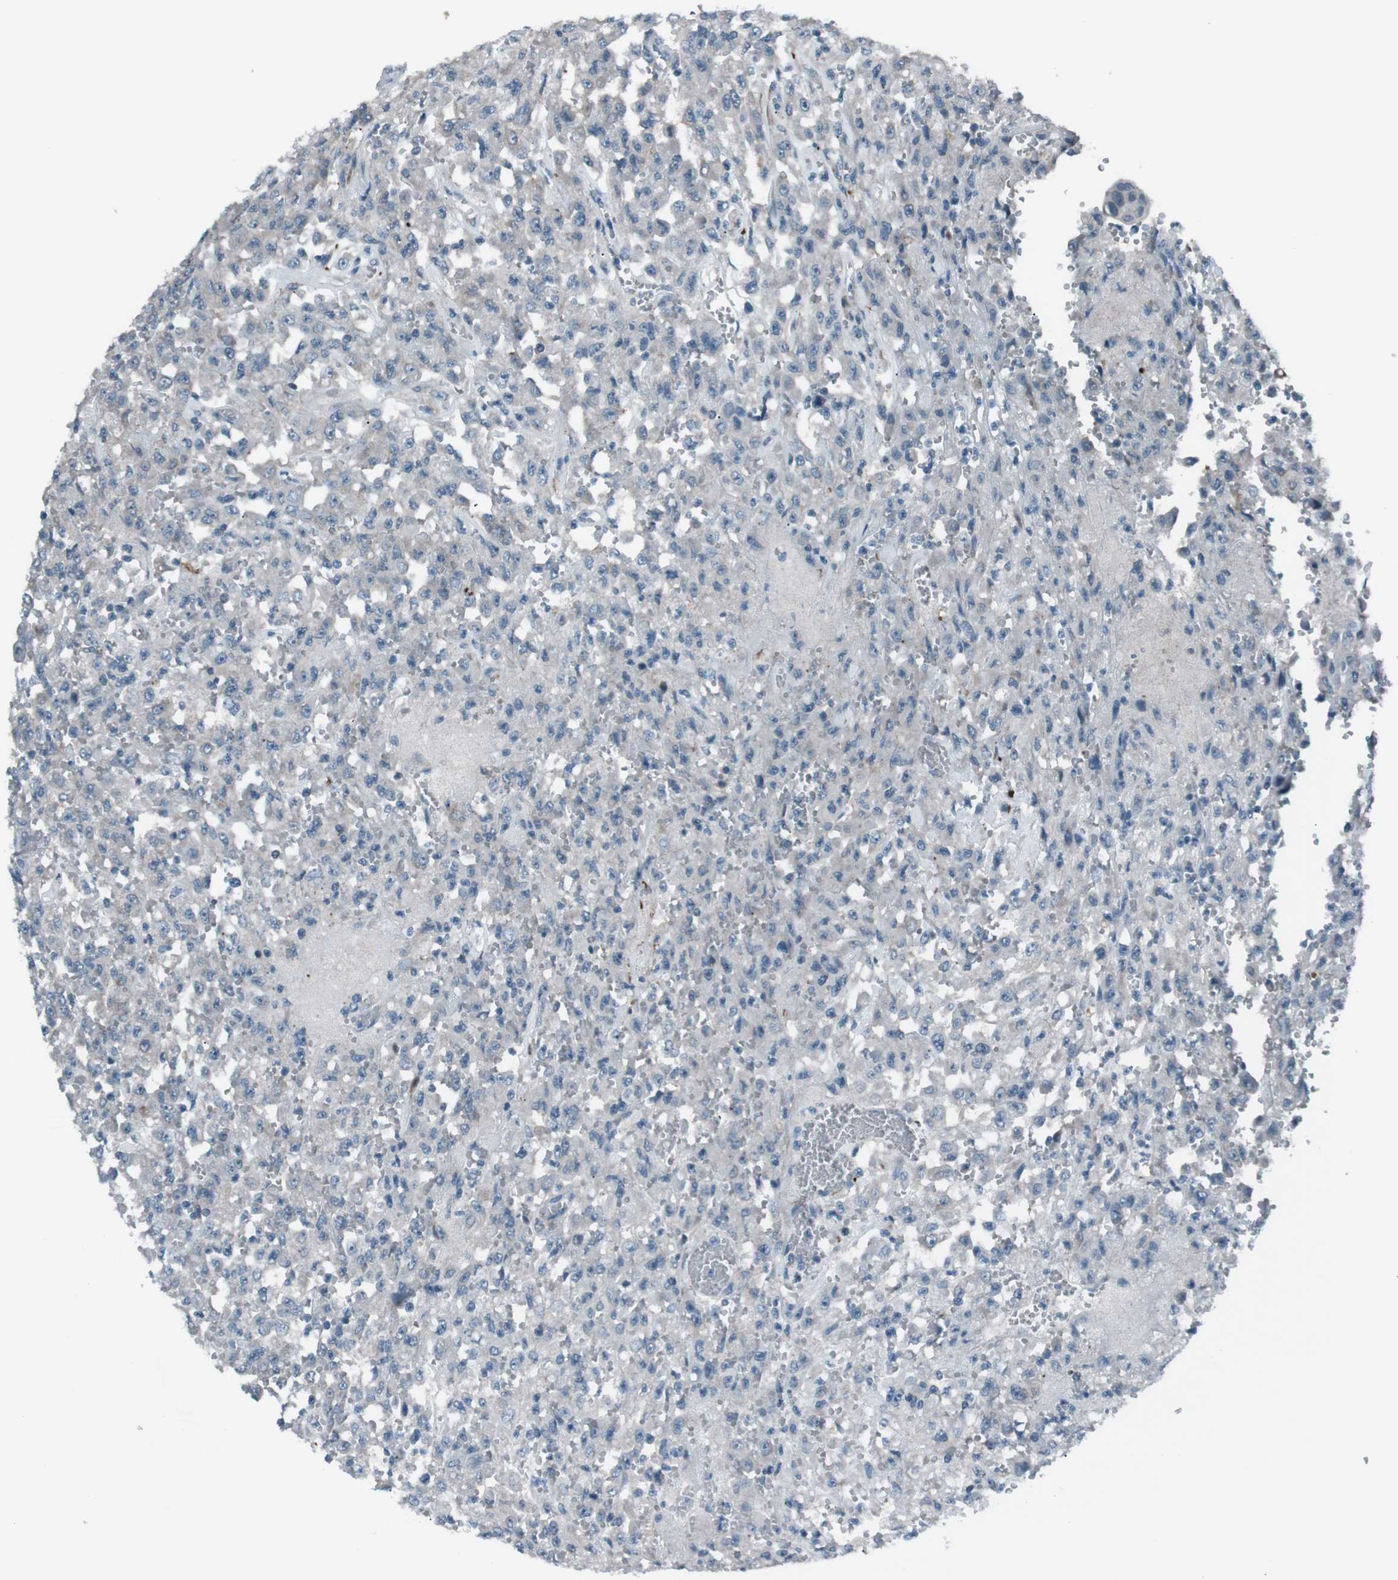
{"staining": {"intensity": "negative", "quantity": "none", "location": "none"}, "tissue": "urothelial cancer", "cell_type": "Tumor cells", "image_type": "cancer", "snomed": [{"axis": "morphology", "description": "Urothelial carcinoma, High grade"}, {"axis": "topography", "description": "Urinary bladder"}], "caption": "Immunohistochemical staining of human urothelial carcinoma (high-grade) demonstrates no significant positivity in tumor cells. (Brightfield microscopy of DAB IHC at high magnification).", "gene": "PDLIM5", "patient": {"sex": "male", "age": 46}}